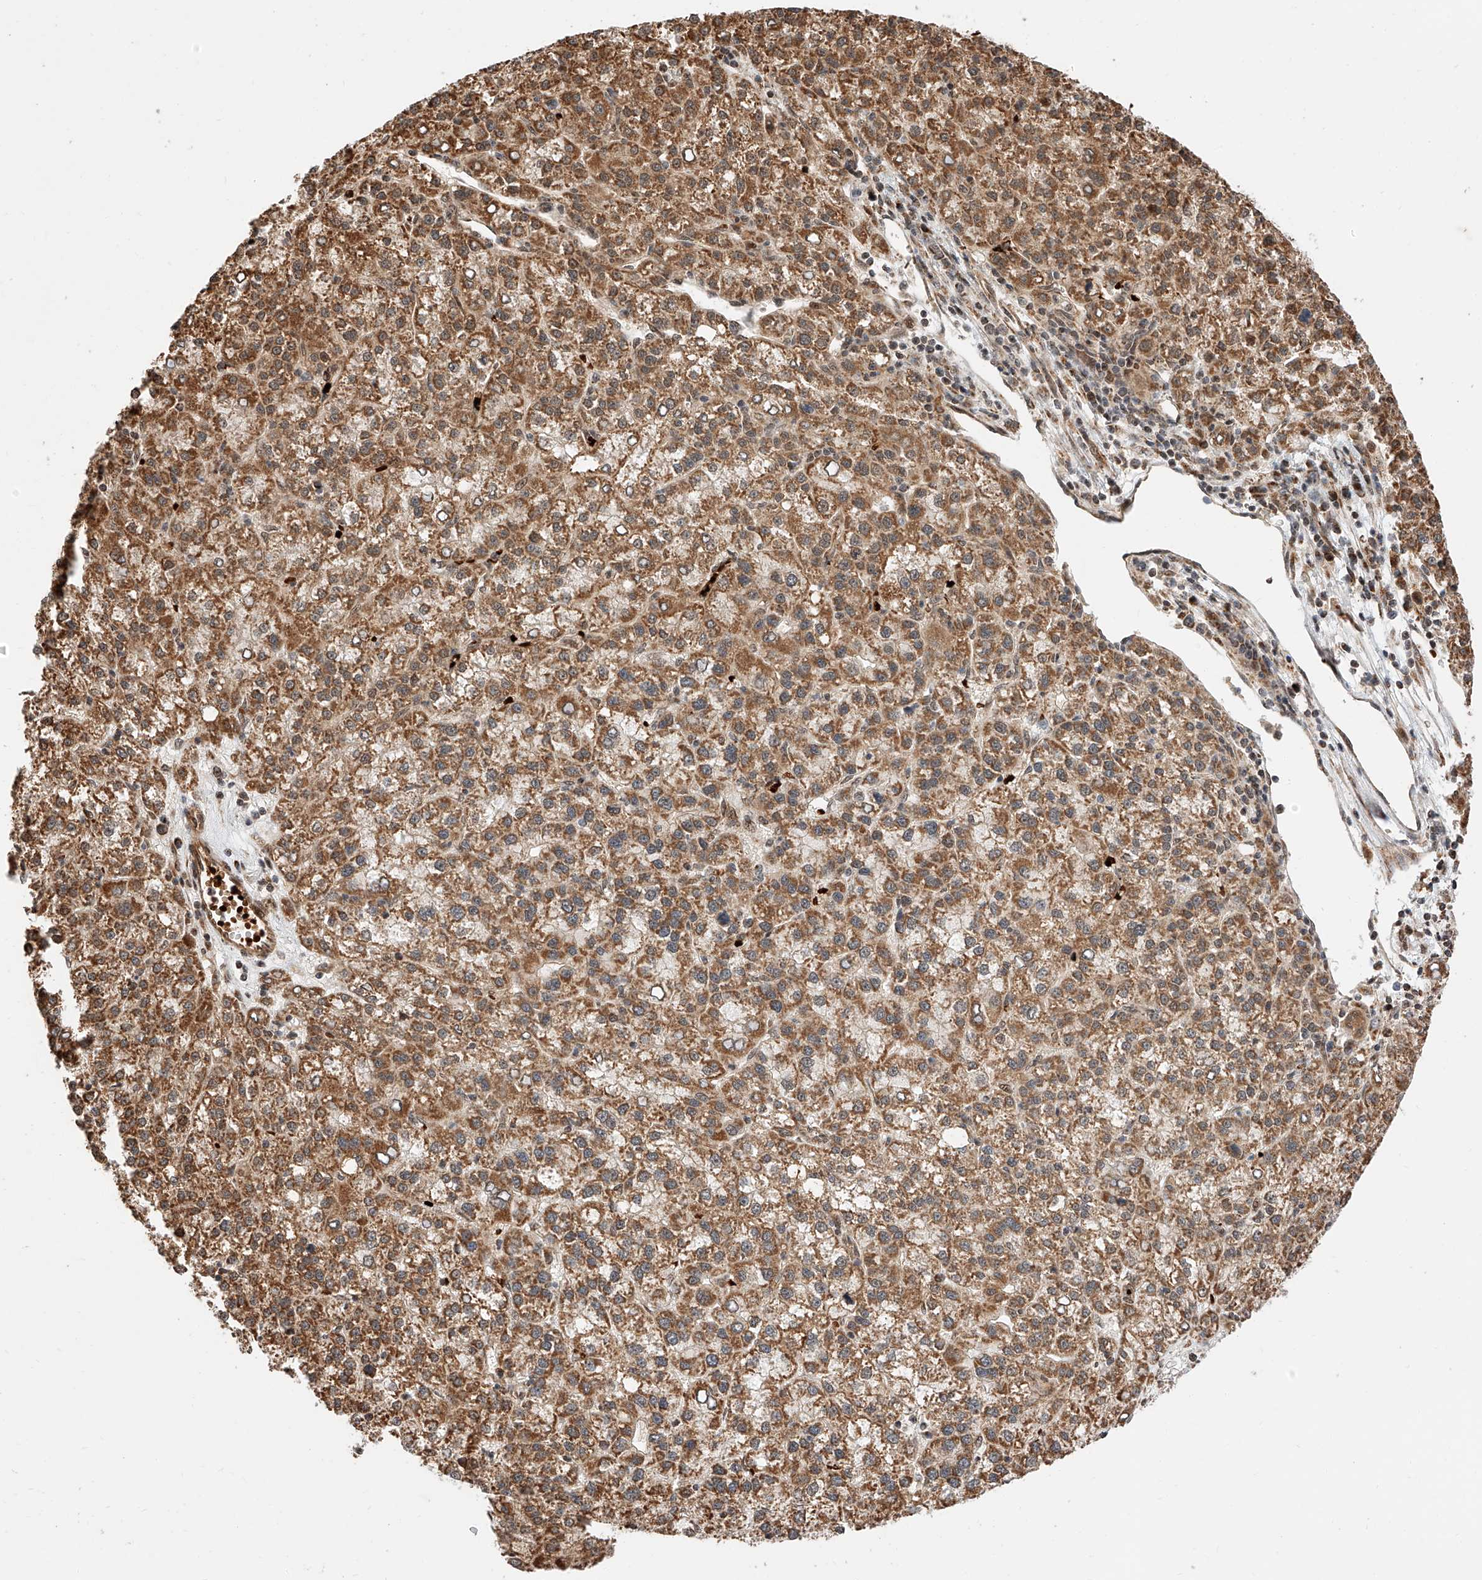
{"staining": {"intensity": "moderate", "quantity": ">75%", "location": "cytoplasmic/membranous"}, "tissue": "liver cancer", "cell_type": "Tumor cells", "image_type": "cancer", "snomed": [{"axis": "morphology", "description": "Carcinoma, Hepatocellular, NOS"}, {"axis": "topography", "description": "Liver"}], "caption": "Immunohistochemical staining of liver cancer (hepatocellular carcinoma) displays medium levels of moderate cytoplasmic/membranous positivity in about >75% of tumor cells. The staining is performed using DAB brown chromogen to label protein expression. The nuclei are counter-stained blue using hematoxylin.", "gene": "THTPA", "patient": {"sex": "female", "age": 58}}